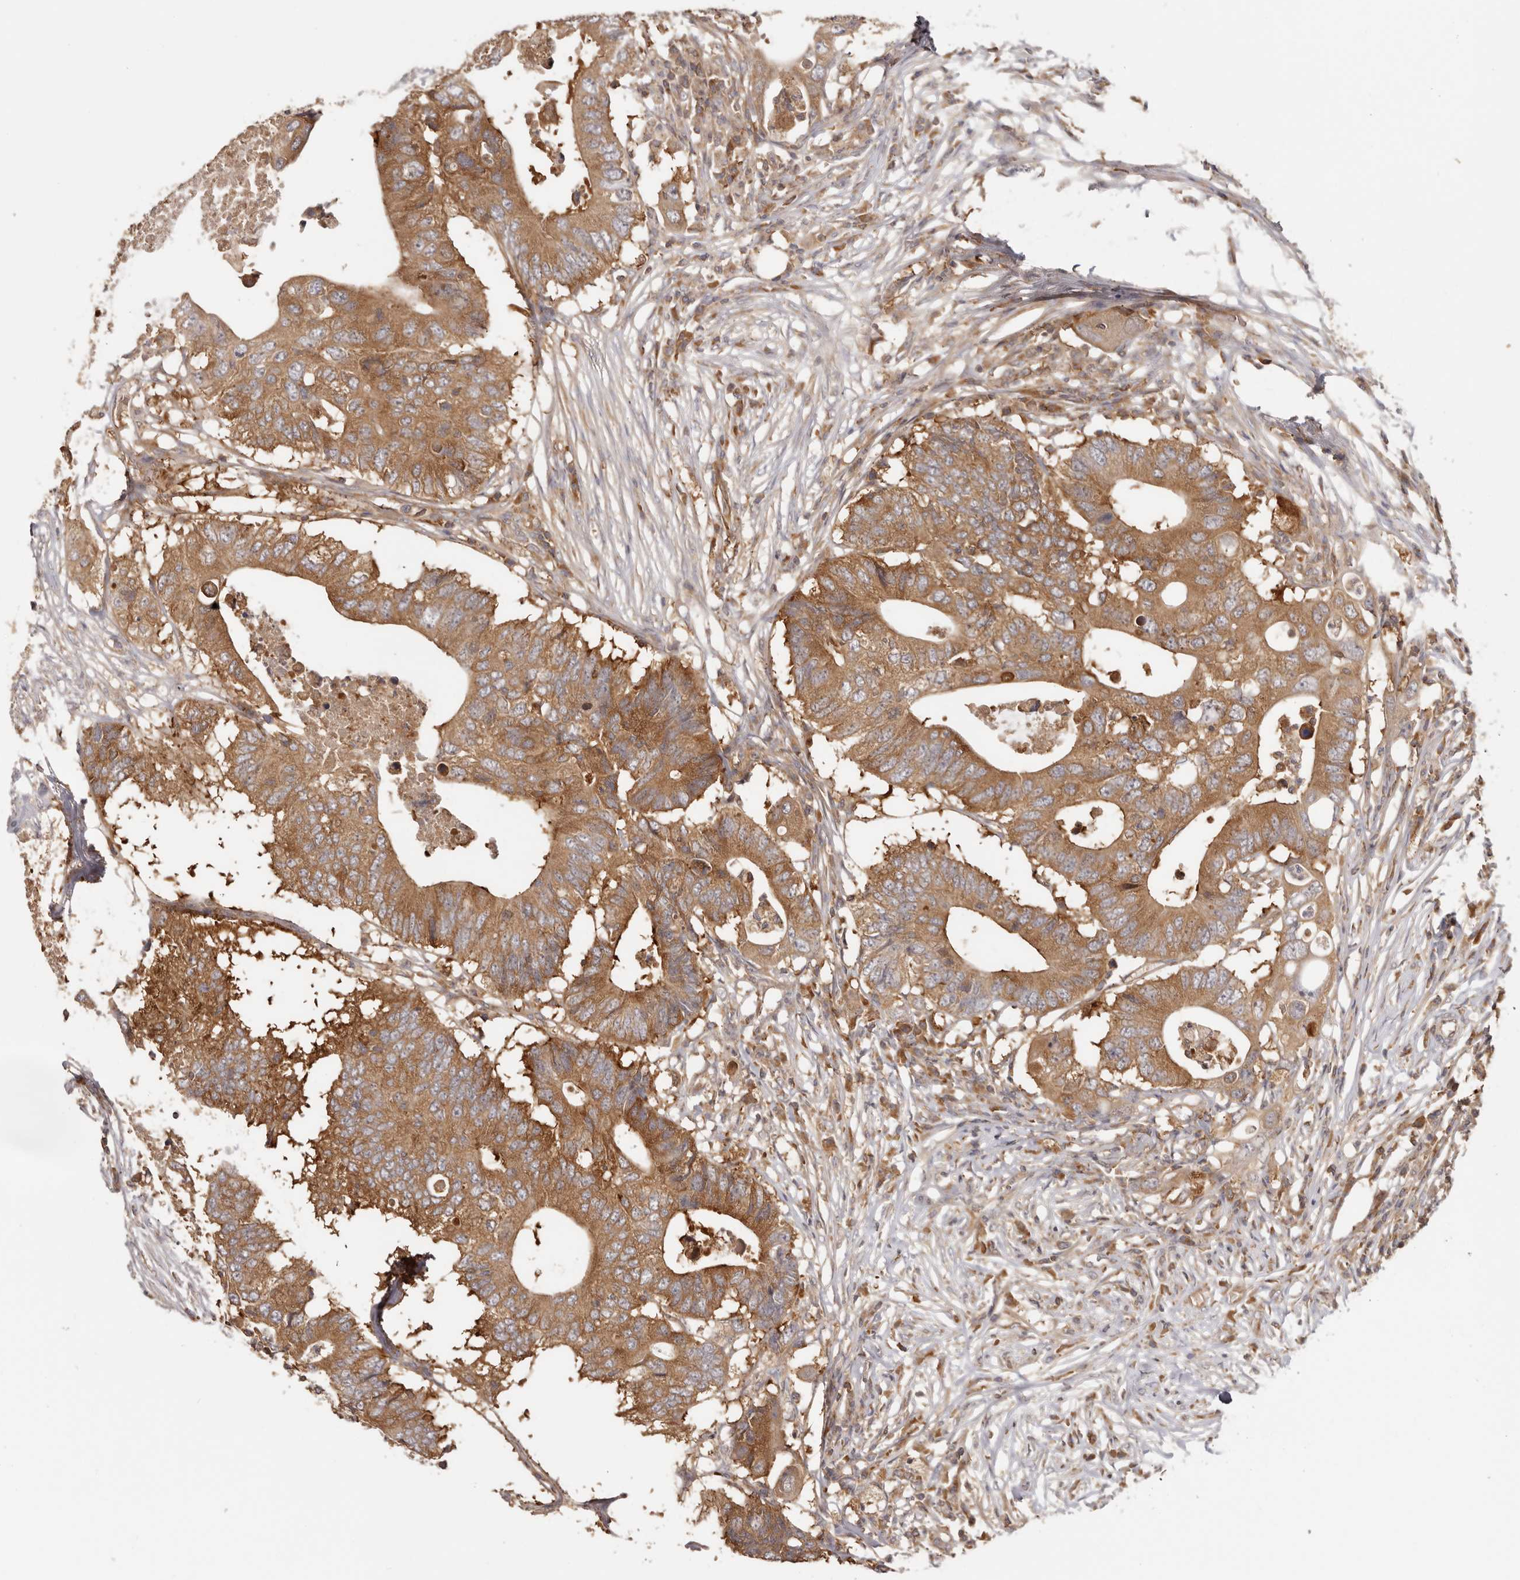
{"staining": {"intensity": "moderate", "quantity": ">75%", "location": "cytoplasmic/membranous"}, "tissue": "colorectal cancer", "cell_type": "Tumor cells", "image_type": "cancer", "snomed": [{"axis": "morphology", "description": "Adenocarcinoma, NOS"}, {"axis": "topography", "description": "Colon"}], "caption": "The image demonstrates immunohistochemical staining of colorectal cancer (adenocarcinoma). There is moderate cytoplasmic/membranous expression is identified in about >75% of tumor cells.", "gene": "EEF1E1", "patient": {"sex": "male", "age": 71}}